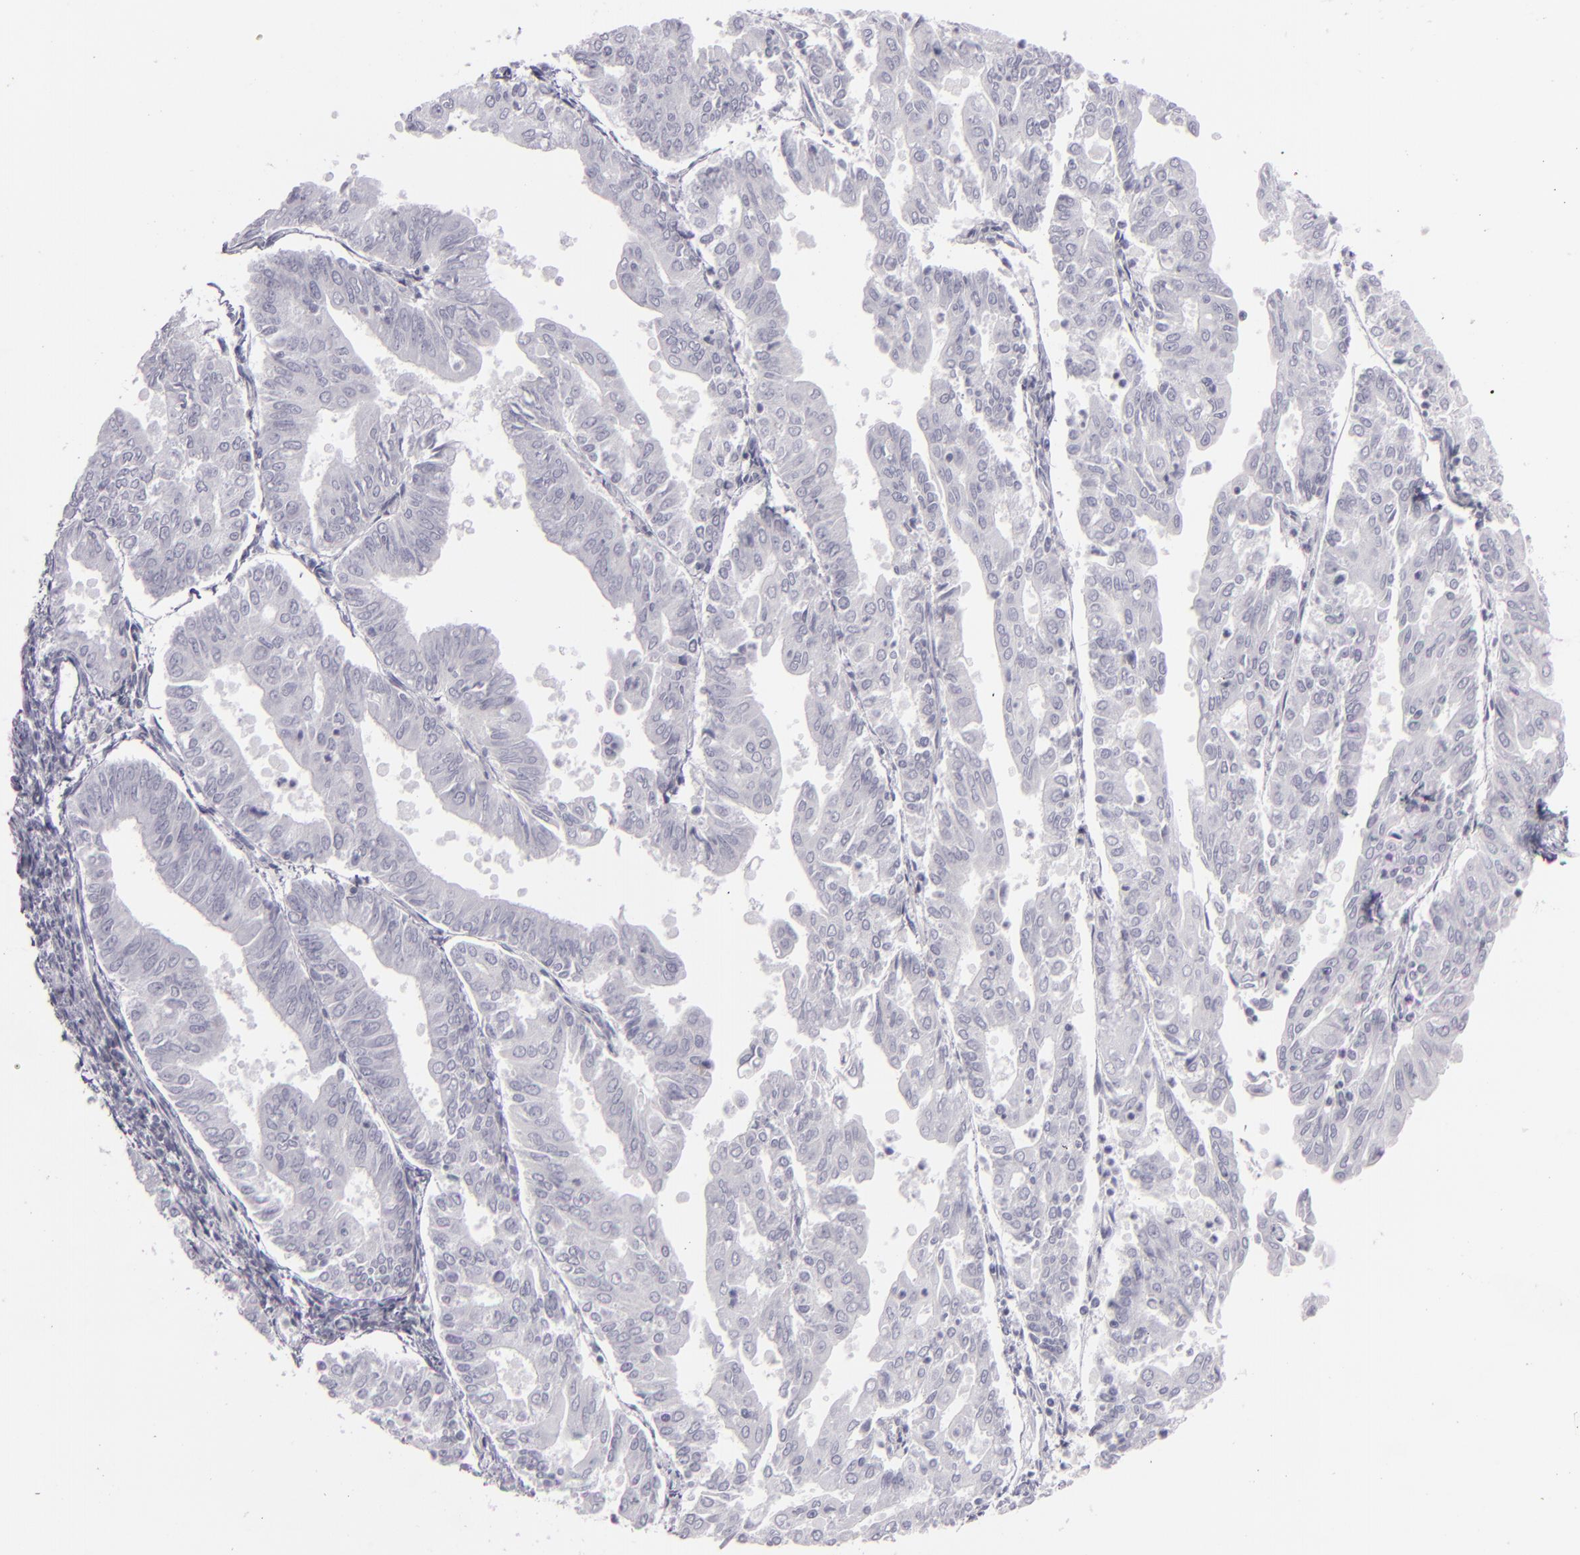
{"staining": {"intensity": "negative", "quantity": "none", "location": "none"}, "tissue": "endometrial cancer", "cell_type": "Tumor cells", "image_type": "cancer", "snomed": [{"axis": "morphology", "description": "Adenocarcinoma, NOS"}, {"axis": "topography", "description": "Endometrium"}], "caption": "This is an immunohistochemistry histopathology image of endometrial cancer. There is no staining in tumor cells.", "gene": "CDX2", "patient": {"sex": "female", "age": 79}}